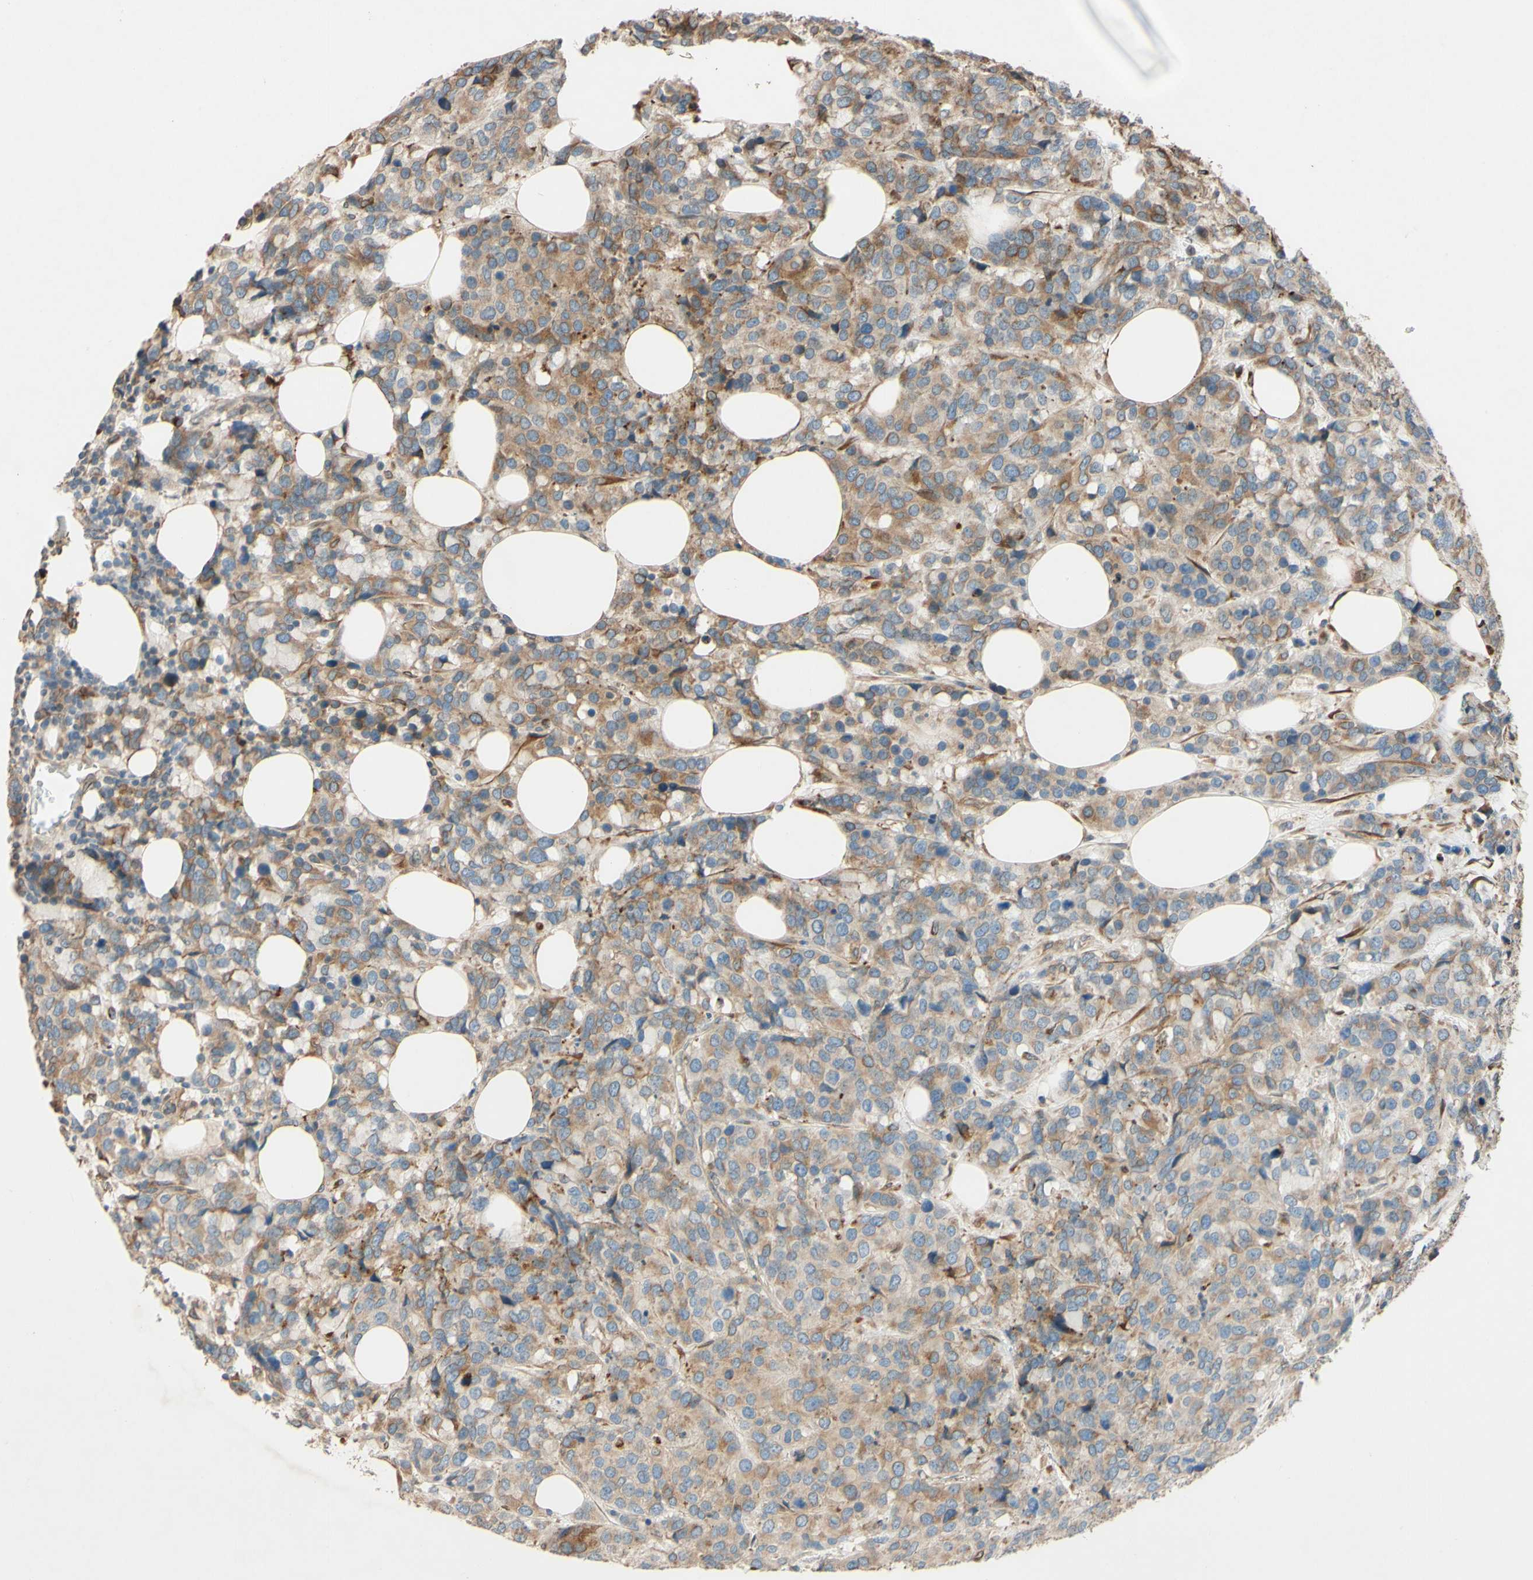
{"staining": {"intensity": "moderate", "quantity": "25%-75%", "location": "cytoplasmic/membranous"}, "tissue": "breast cancer", "cell_type": "Tumor cells", "image_type": "cancer", "snomed": [{"axis": "morphology", "description": "Lobular carcinoma"}, {"axis": "topography", "description": "Breast"}], "caption": "An image of lobular carcinoma (breast) stained for a protein displays moderate cytoplasmic/membranous brown staining in tumor cells.", "gene": "PTPRU", "patient": {"sex": "female", "age": 59}}